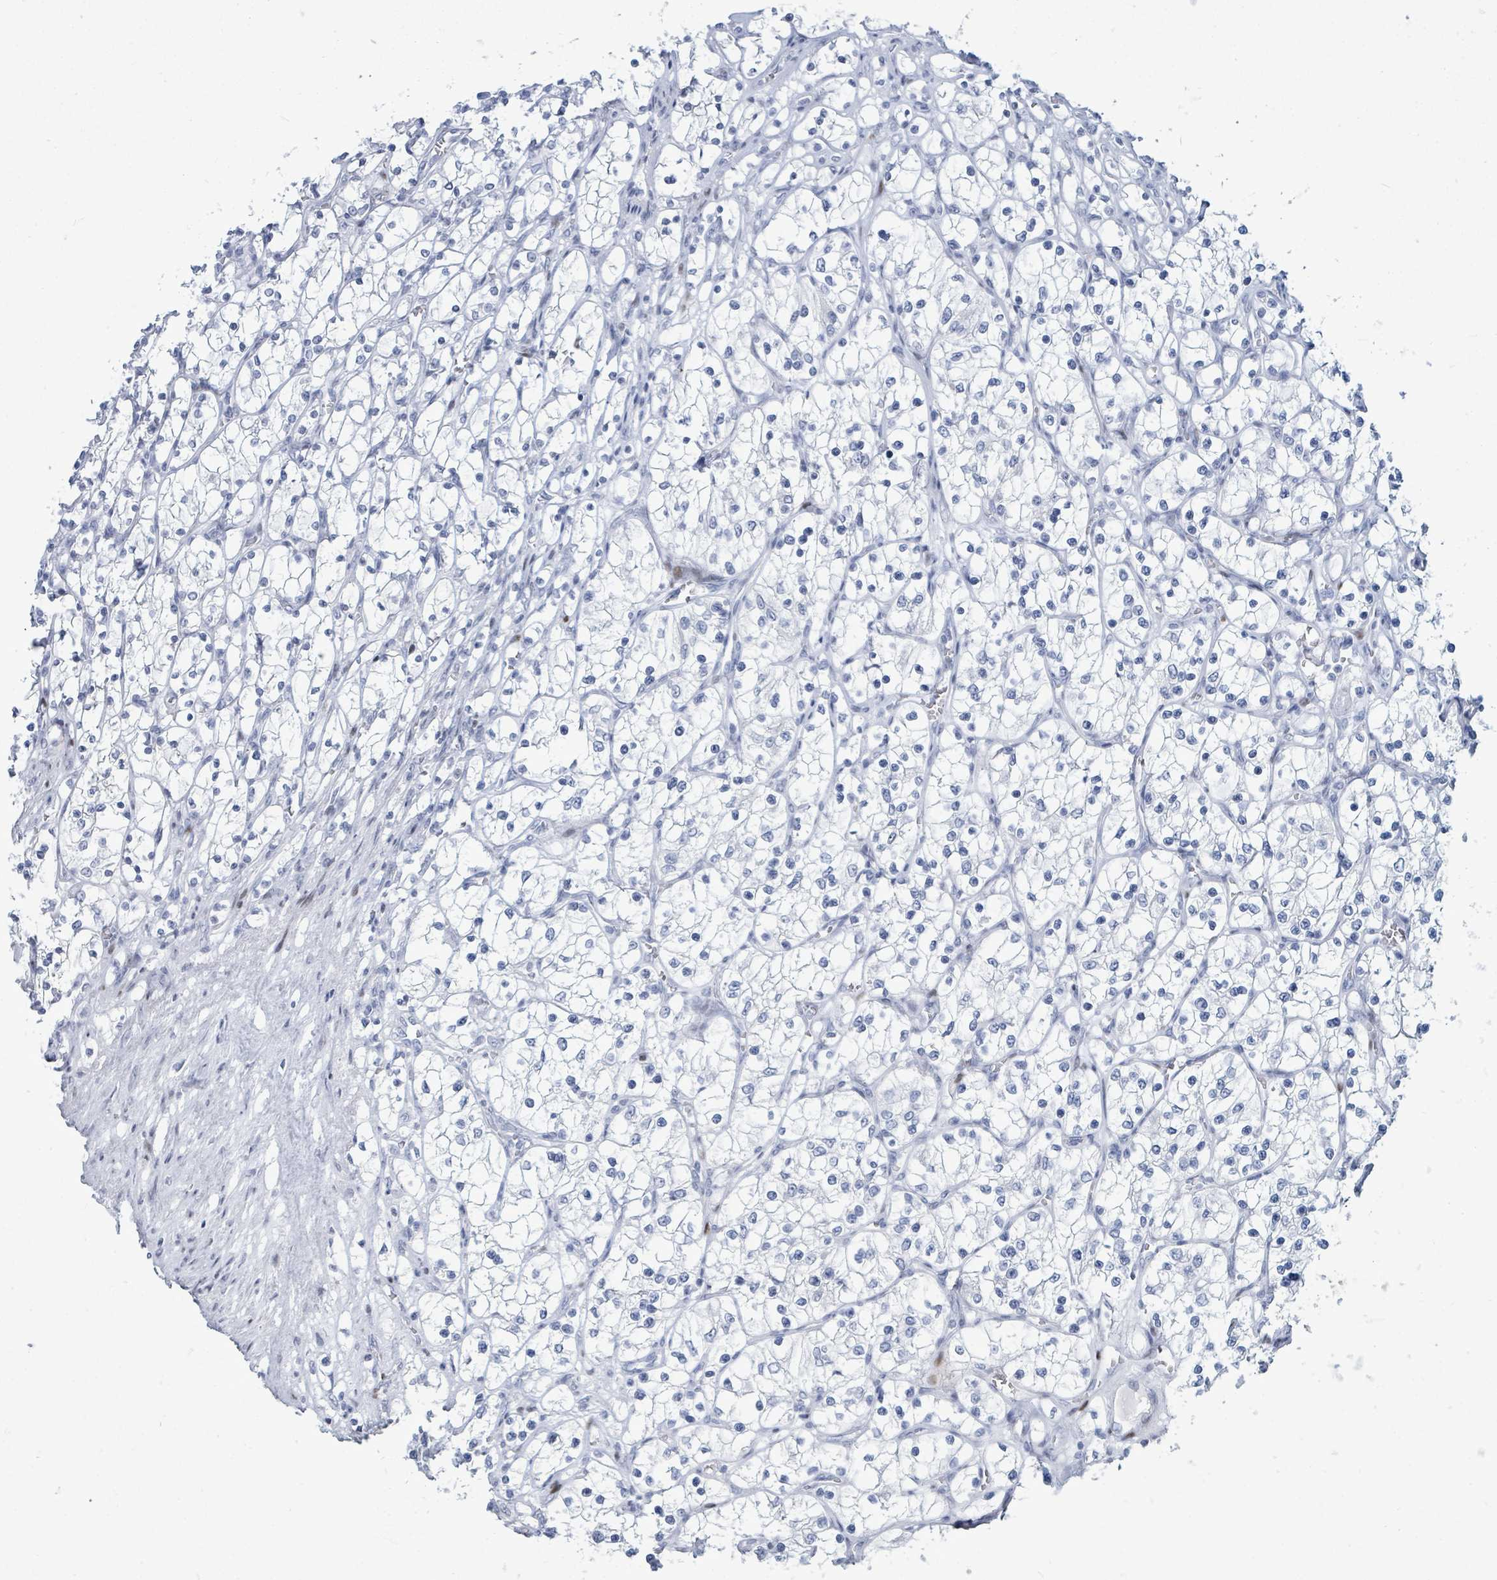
{"staining": {"intensity": "negative", "quantity": "none", "location": "none"}, "tissue": "renal cancer", "cell_type": "Tumor cells", "image_type": "cancer", "snomed": [{"axis": "morphology", "description": "Adenocarcinoma, NOS"}, {"axis": "topography", "description": "Kidney"}], "caption": "The histopathology image demonstrates no staining of tumor cells in renal cancer (adenocarcinoma).", "gene": "MALL", "patient": {"sex": "female", "age": 69}}